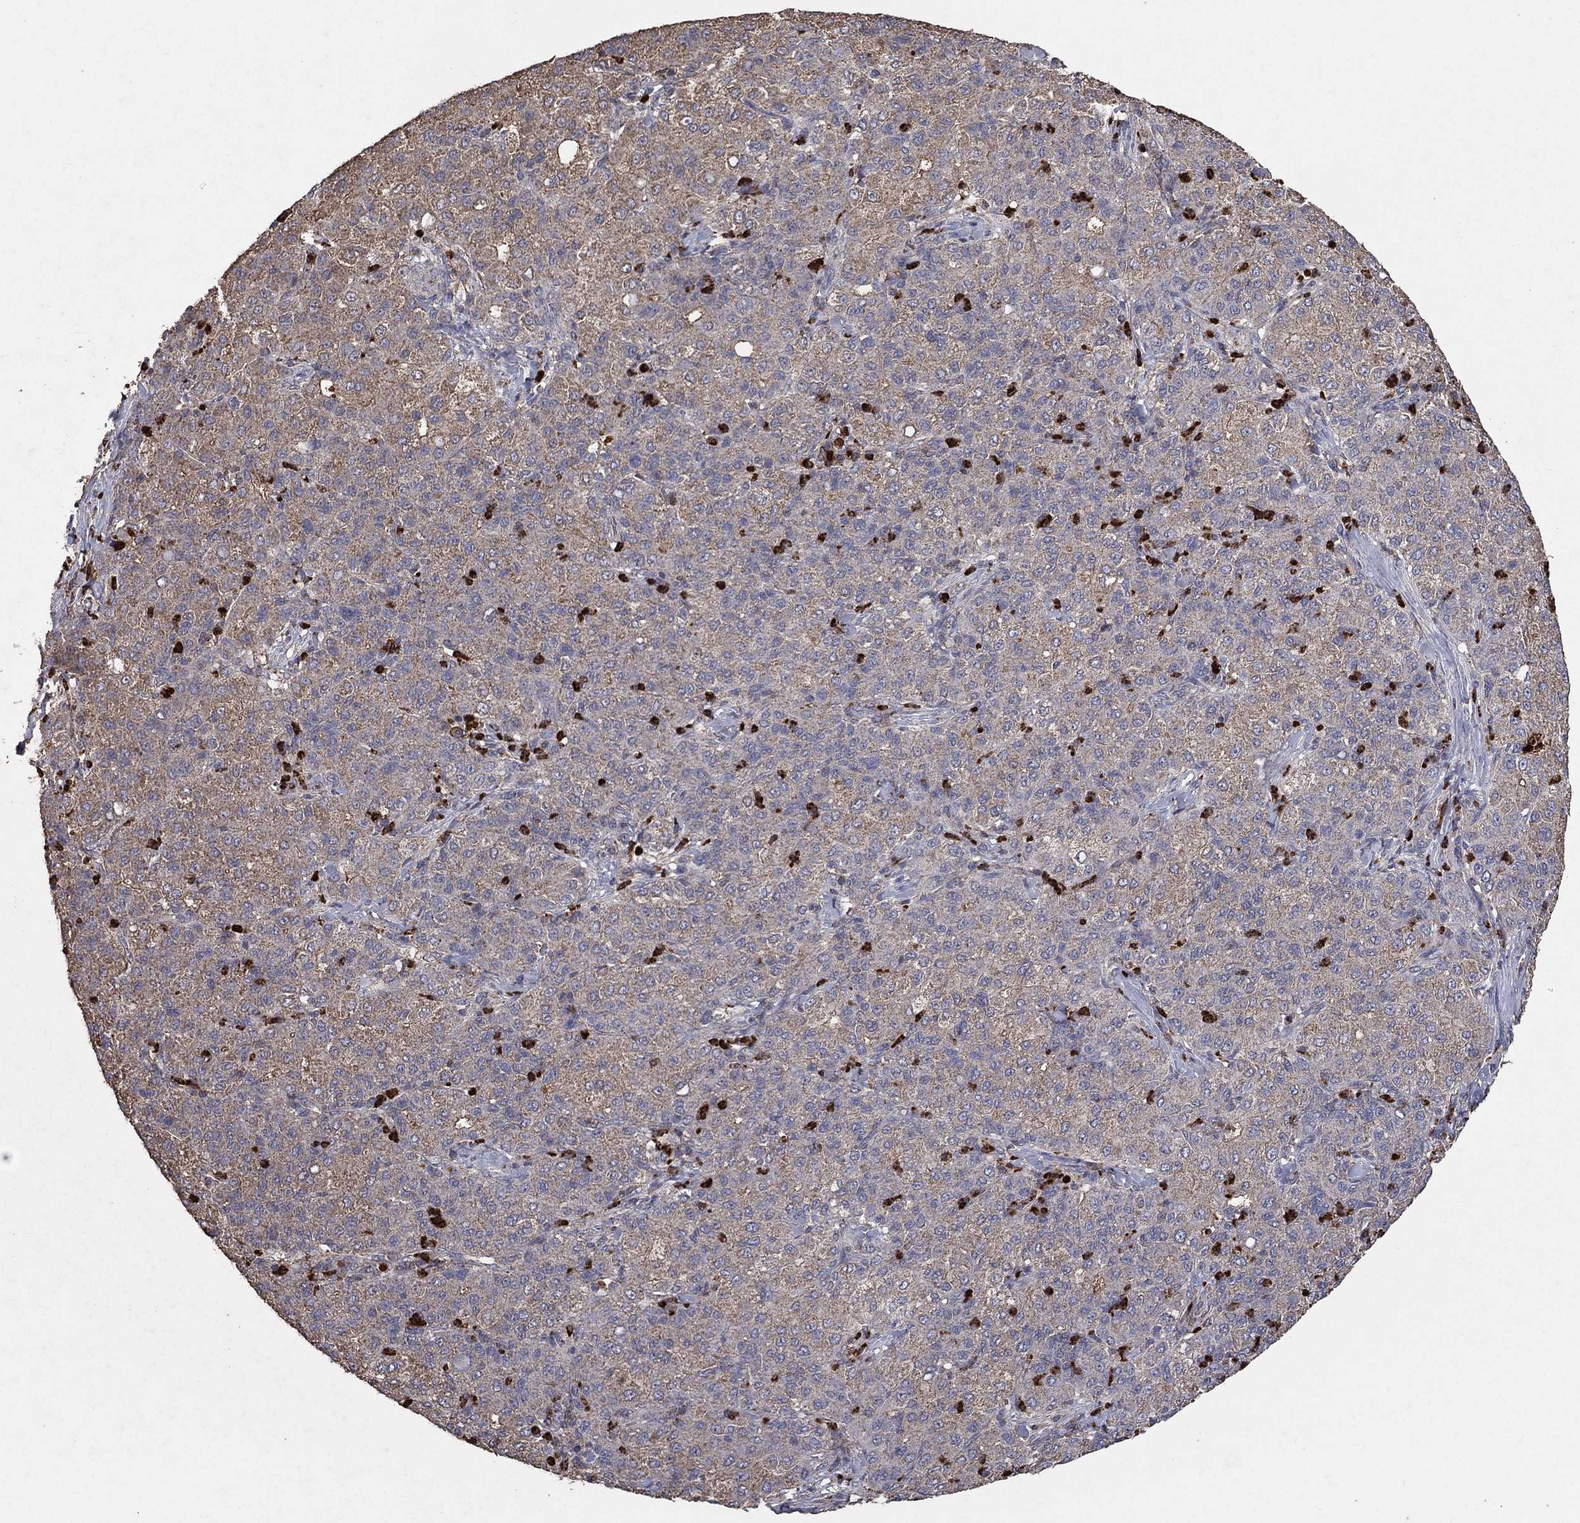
{"staining": {"intensity": "weak", "quantity": "25%-75%", "location": "cytoplasmic/membranous"}, "tissue": "liver cancer", "cell_type": "Tumor cells", "image_type": "cancer", "snomed": [{"axis": "morphology", "description": "Carcinoma, Hepatocellular, NOS"}, {"axis": "topography", "description": "Liver"}], "caption": "An image showing weak cytoplasmic/membranous expression in about 25%-75% of tumor cells in liver cancer (hepatocellular carcinoma), as visualized by brown immunohistochemical staining.", "gene": "CD24", "patient": {"sex": "male", "age": 65}}